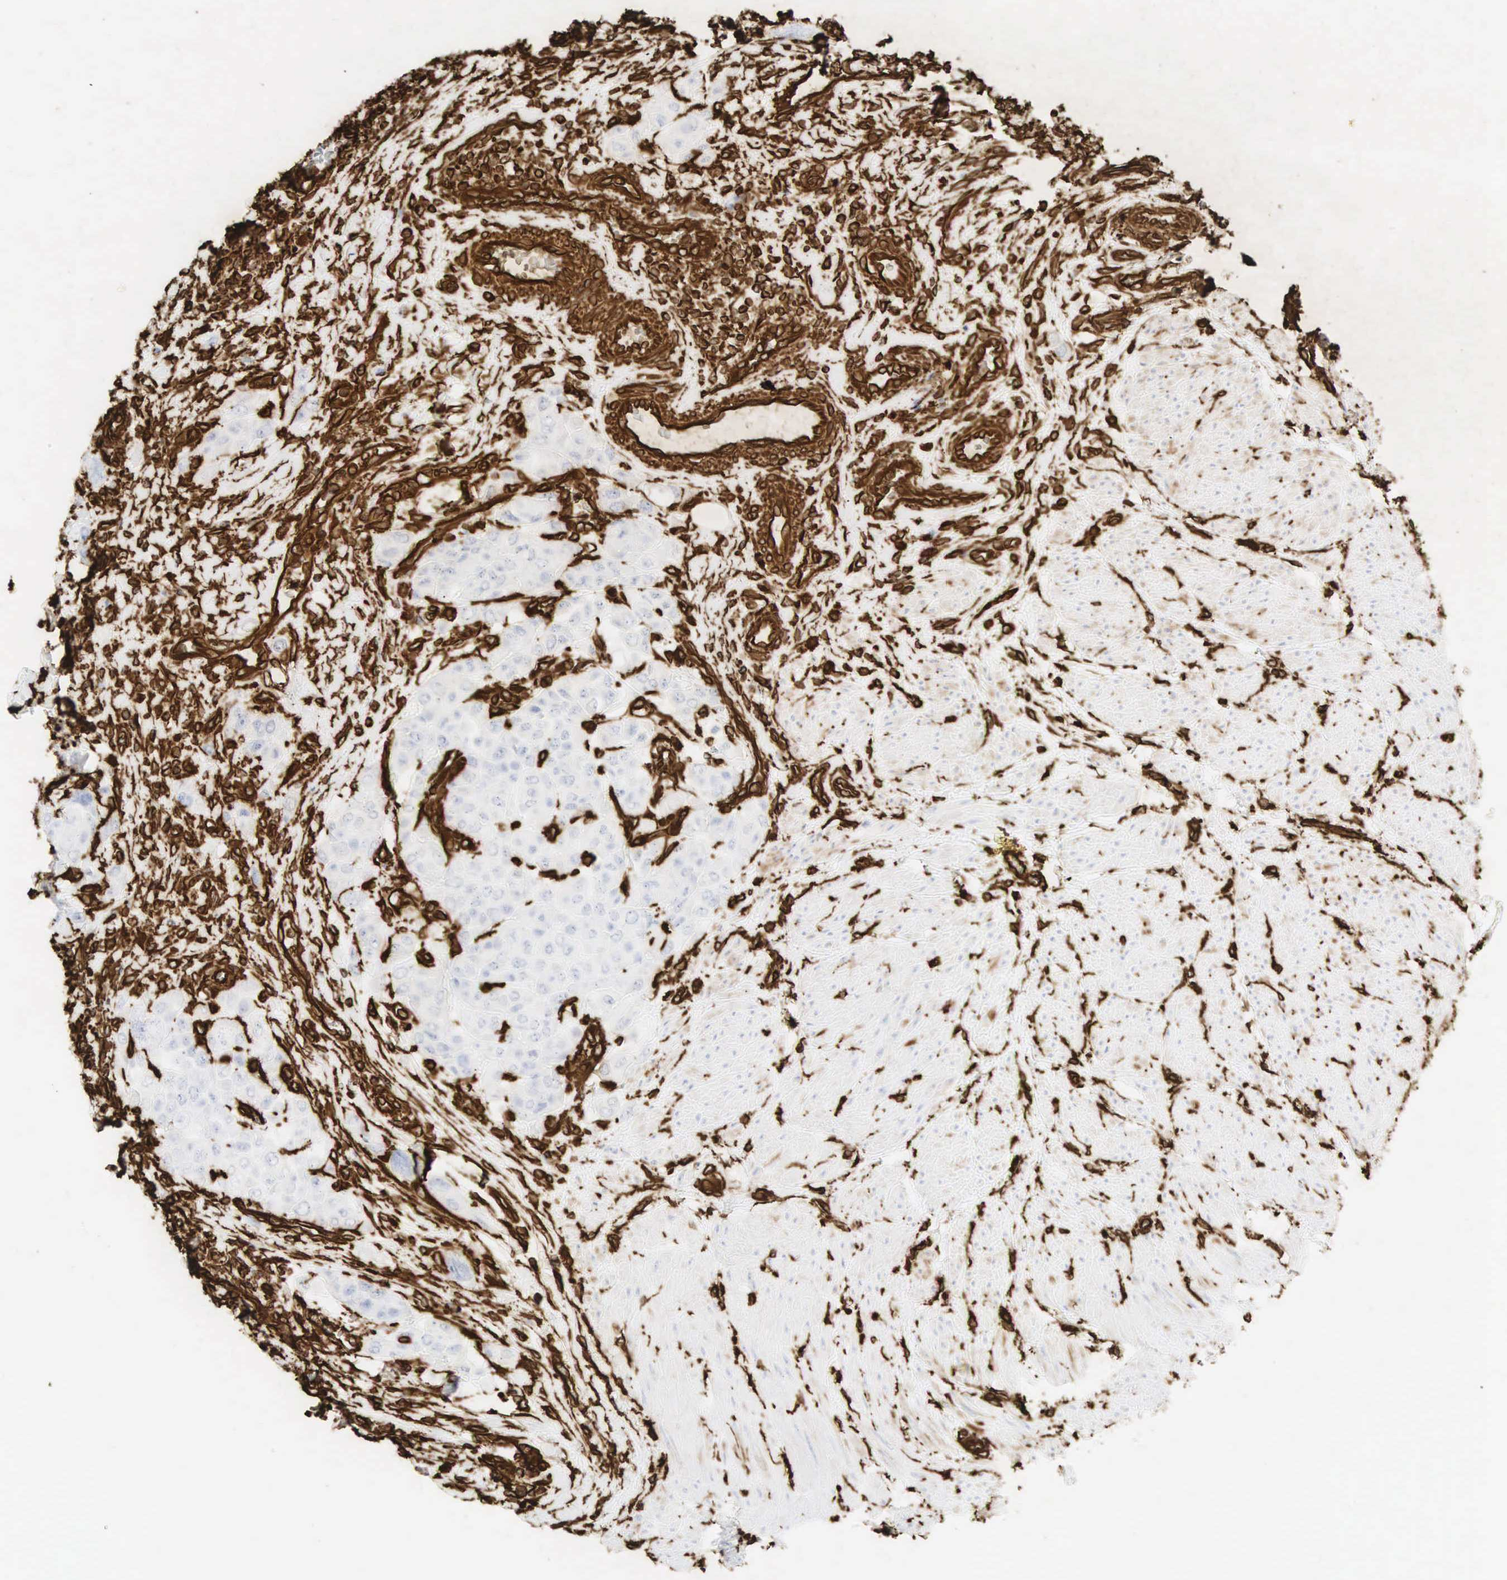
{"staining": {"intensity": "strong", "quantity": "<25%", "location": "cytoplasmic/membranous"}, "tissue": "urothelial cancer", "cell_type": "Tumor cells", "image_type": "cancer", "snomed": [{"axis": "morphology", "description": "Urothelial carcinoma, High grade"}, {"axis": "topography", "description": "Urinary bladder"}], "caption": "Protein expression by immunohistochemistry (IHC) exhibits strong cytoplasmic/membranous staining in approximately <25% of tumor cells in urothelial cancer.", "gene": "VIM", "patient": {"sex": "male", "age": 50}}